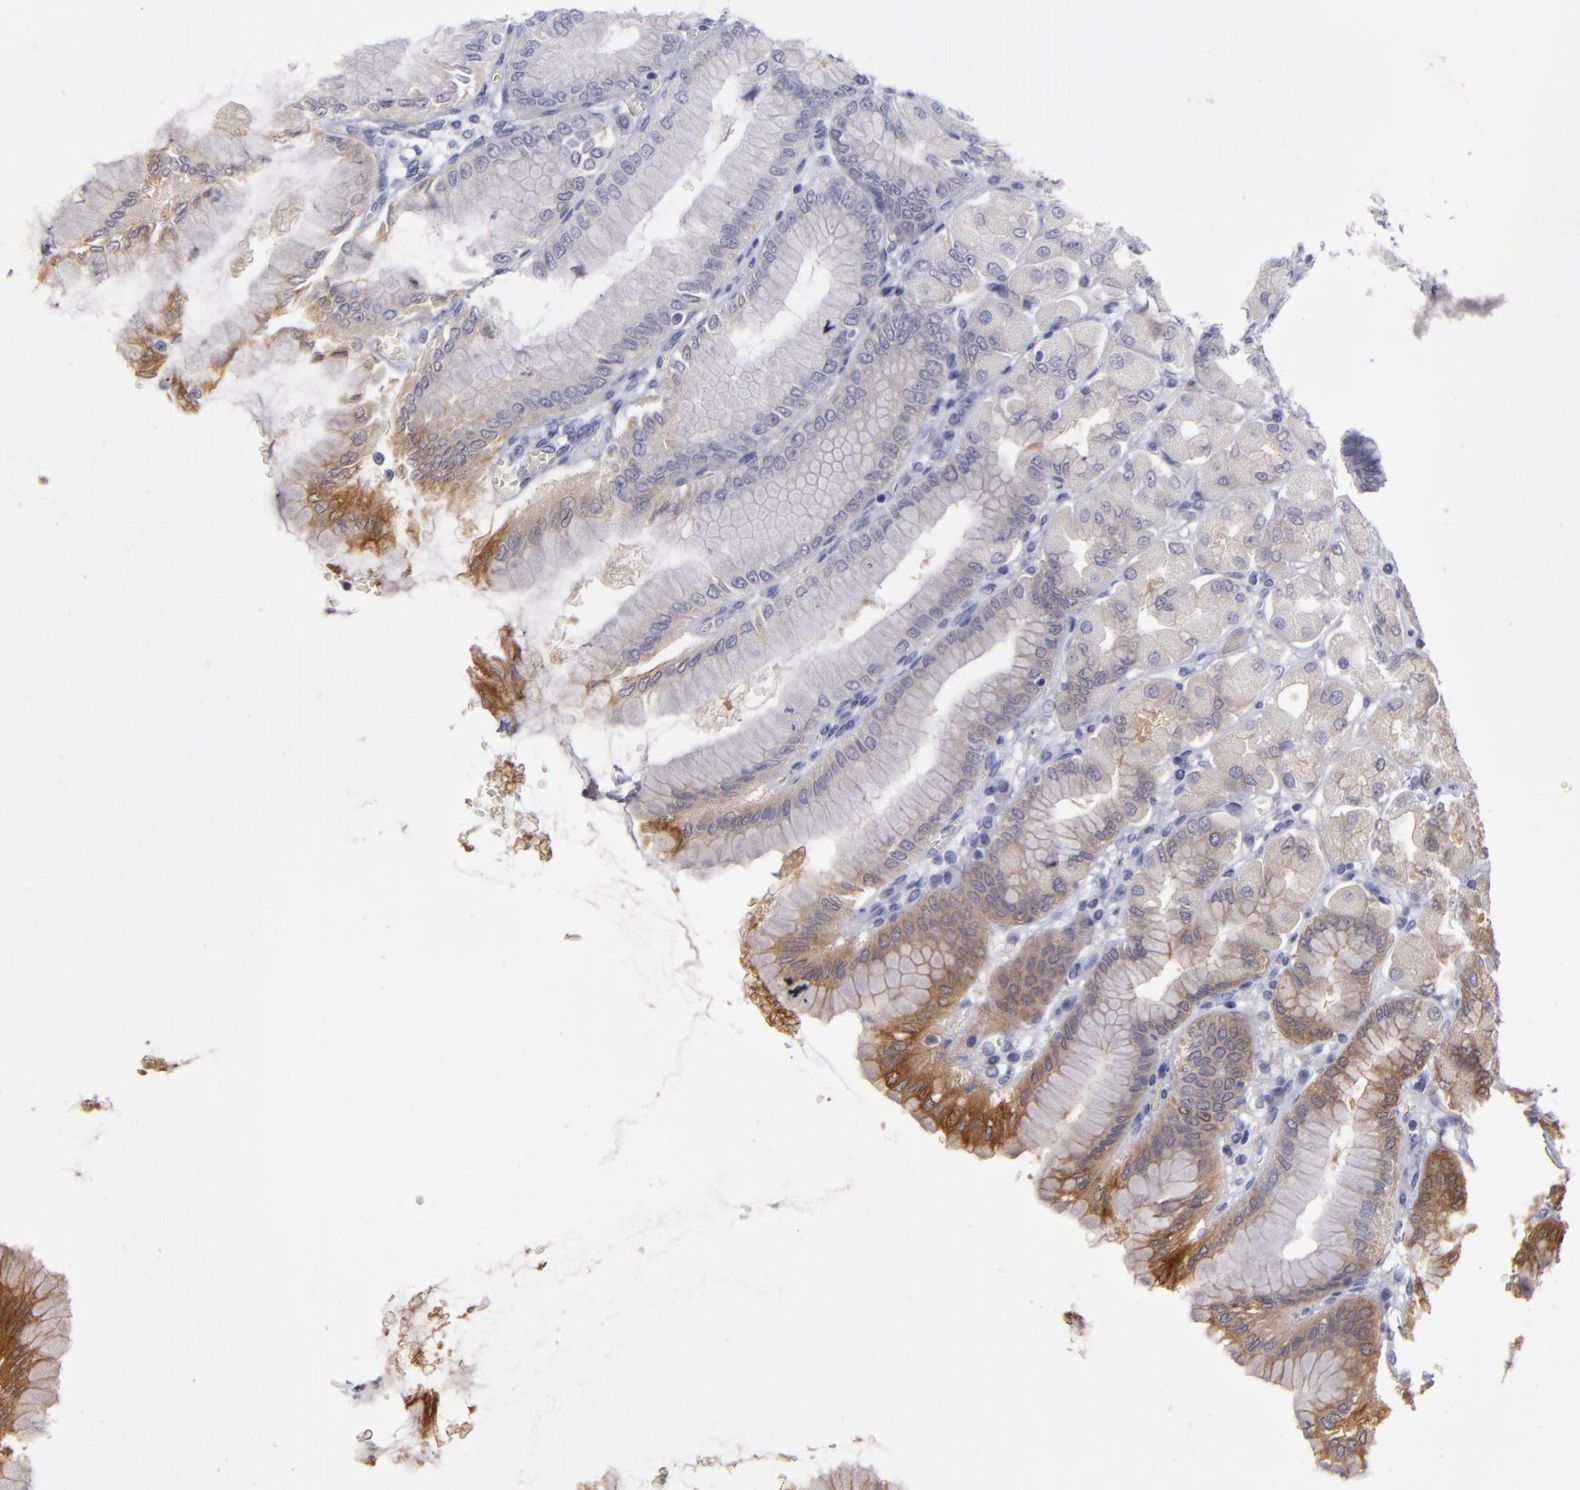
{"staining": {"intensity": "strong", "quantity": "25%-75%", "location": "cytoplasmic/membranous"}, "tissue": "stomach", "cell_type": "Glandular cells", "image_type": "normal", "snomed": [{"axis": "morphology", "description": "Normal tissue, NOS"}, {"axis": "topography", "description": "Stomach, upper"}], "caption": "Immunohistochemical staining of benign stomach demonstrates strong cytoplasmic/membranous protein staining in approximately 25%-75% of glandular cells.", "gene": "SH2D4A", "patient": {"sex": "female", "age": 56}}